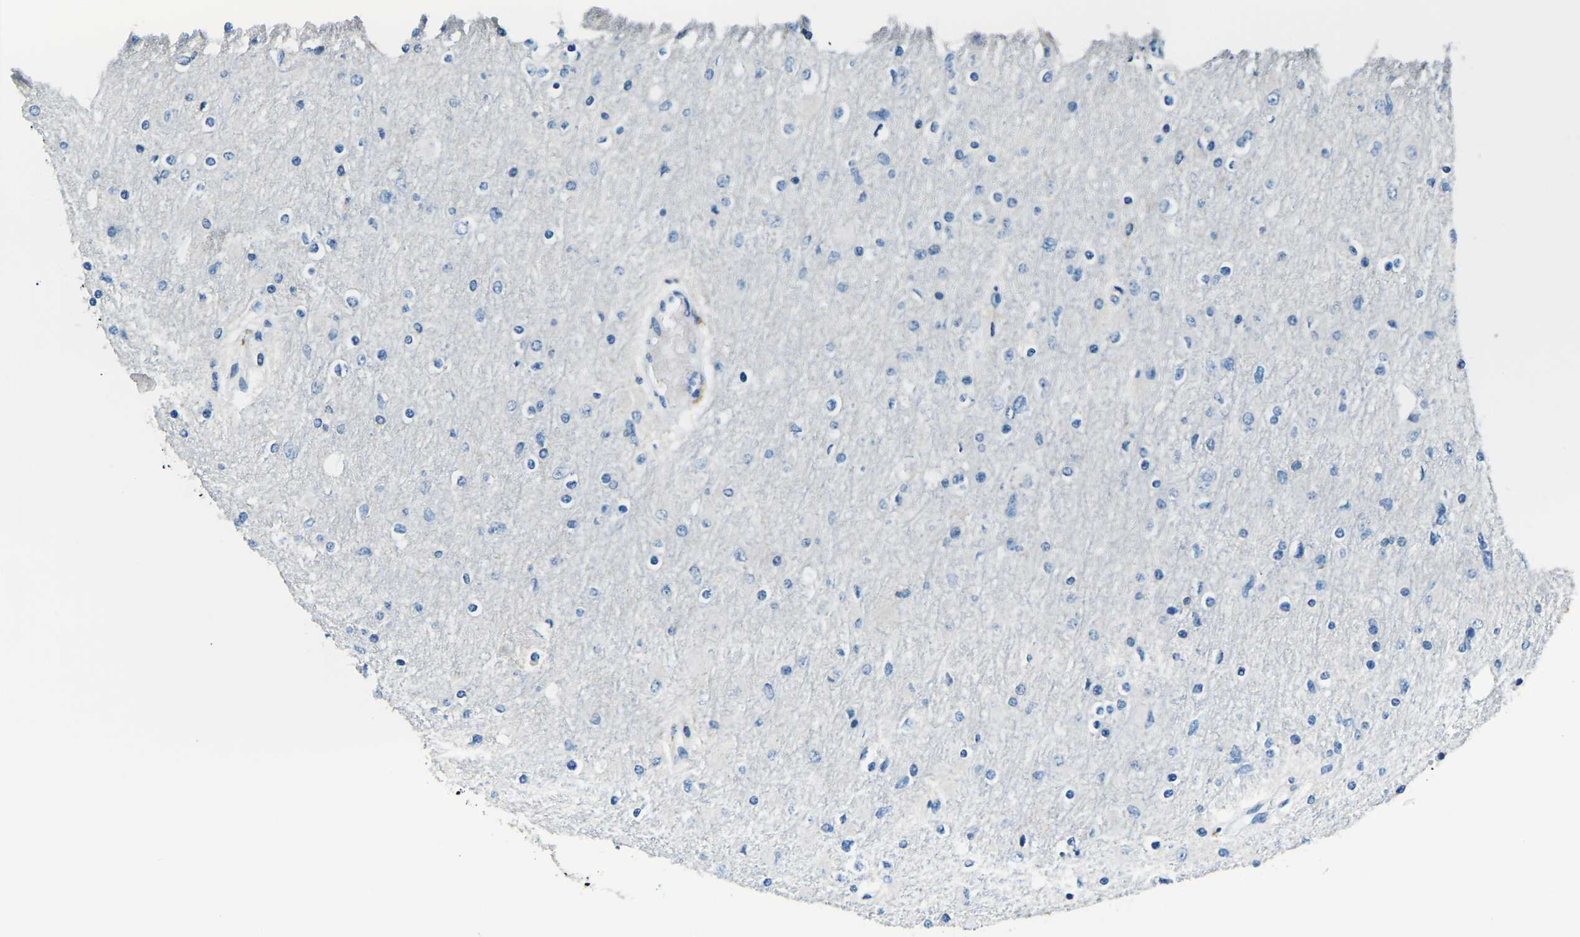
{"staining": {"intensity": "negative", "quantity": "none", "location": "none"}, "tissue": "glioma", "cell_type": "Tumor cells", "image_type": "cancer", "snomed": [{"axis": "morphology", "description": "Glioma, malignant, High grade"}, {"axis": "topography", "description": "Cerebral cortex"}], "caption": "The photomicrograph displays no significant positivity in tumor cells of glioma.", "gene": "CD1D", "patient": {"sex": "female", "age": 36}}